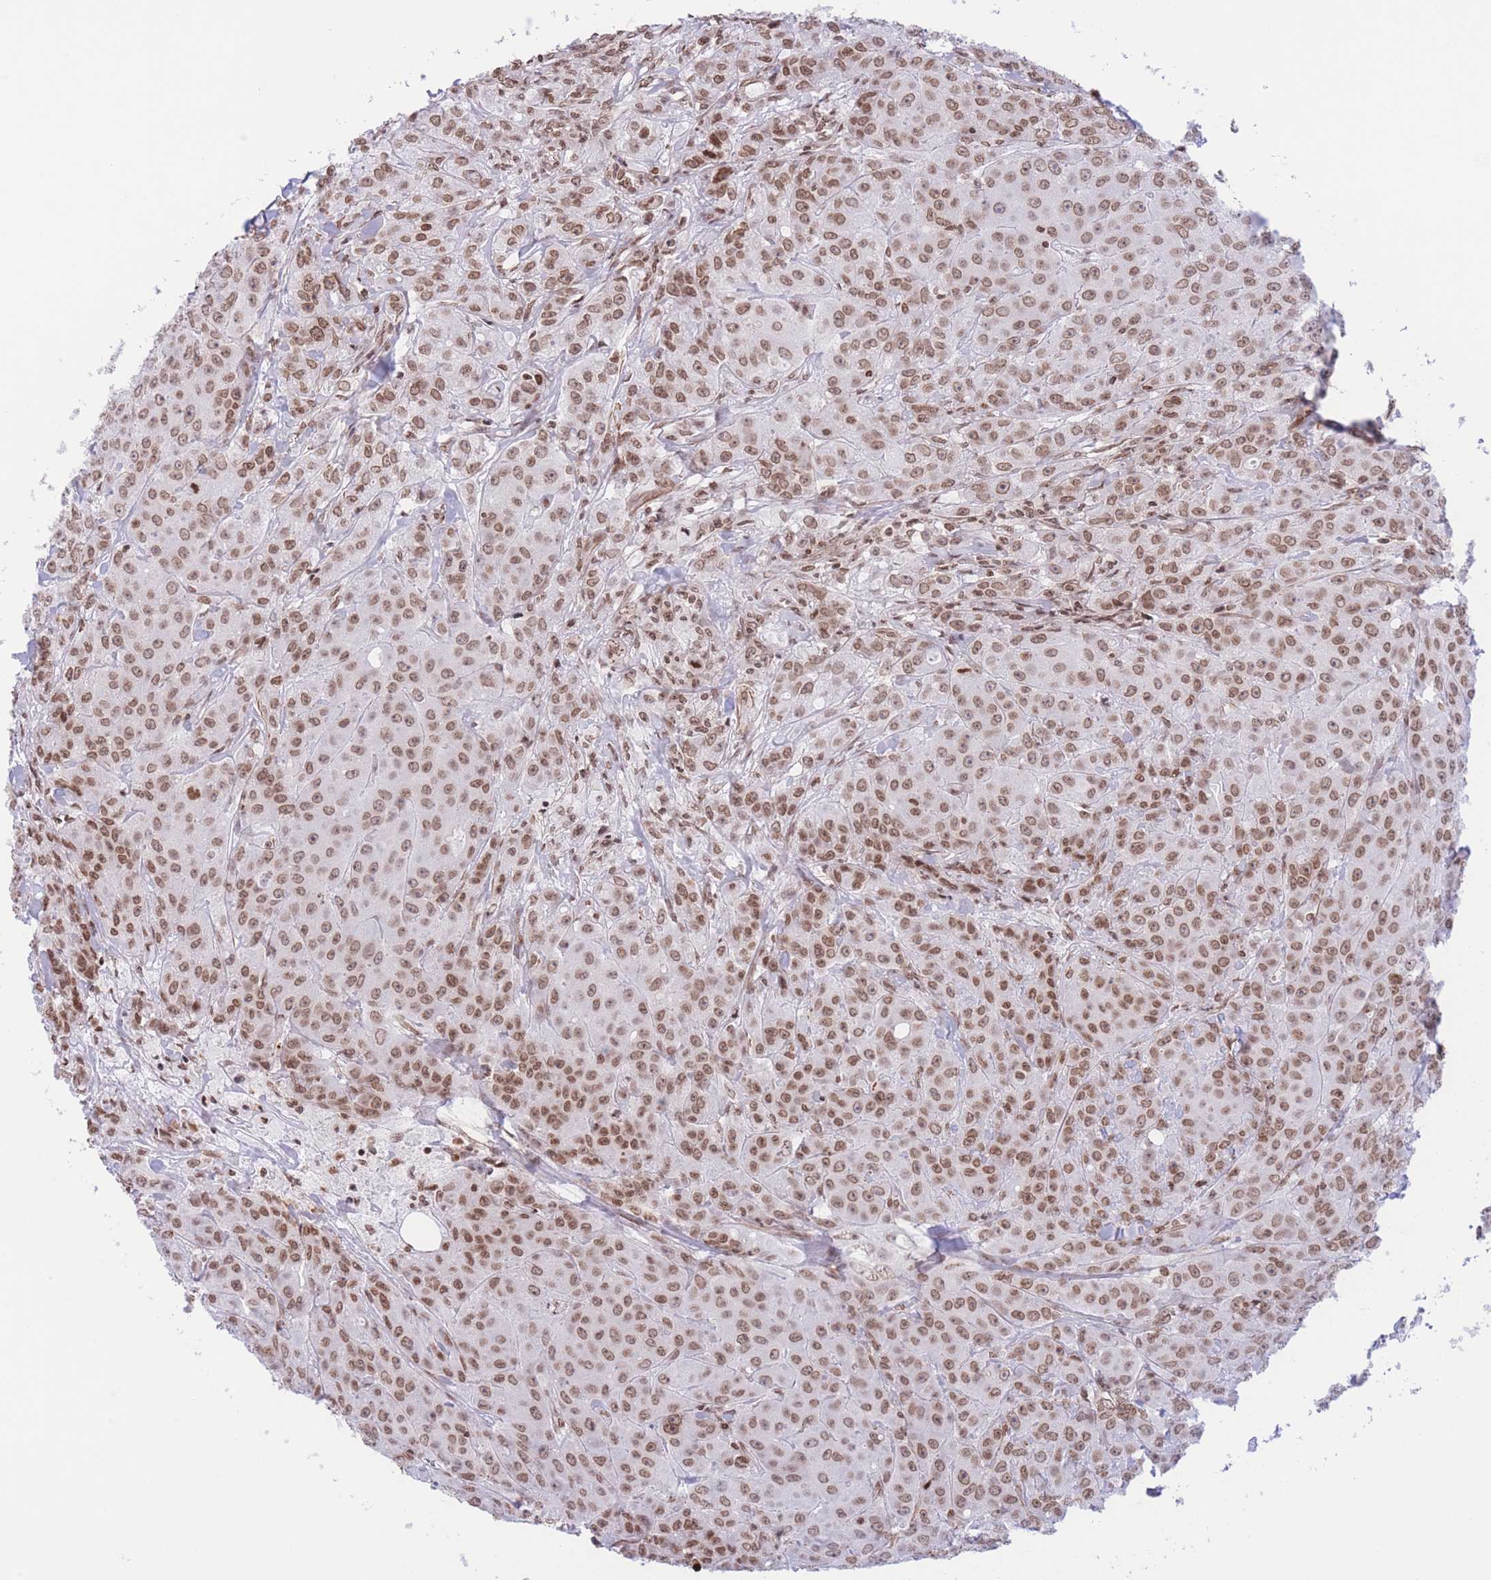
{"staining": {"intensity": "moderate", "quantity": ">75%", "location": "nuclear"}, "tissue": "breast cancer", "cell_type": "Tumor cells", "image_type": "cancer", "snomed": [{"axis": "morphology", "description": "Duct carcinoma"}, {"axis": "topography", "description": "Breast"}], "caption": "Breast intraductal carcinoma tissue shows moderate nuclear expression in about >75% of tumor cells, visualized by immunohistochemistry.", "gene": "H2BC11", "patient": {"sex": "female", "age": 43}}